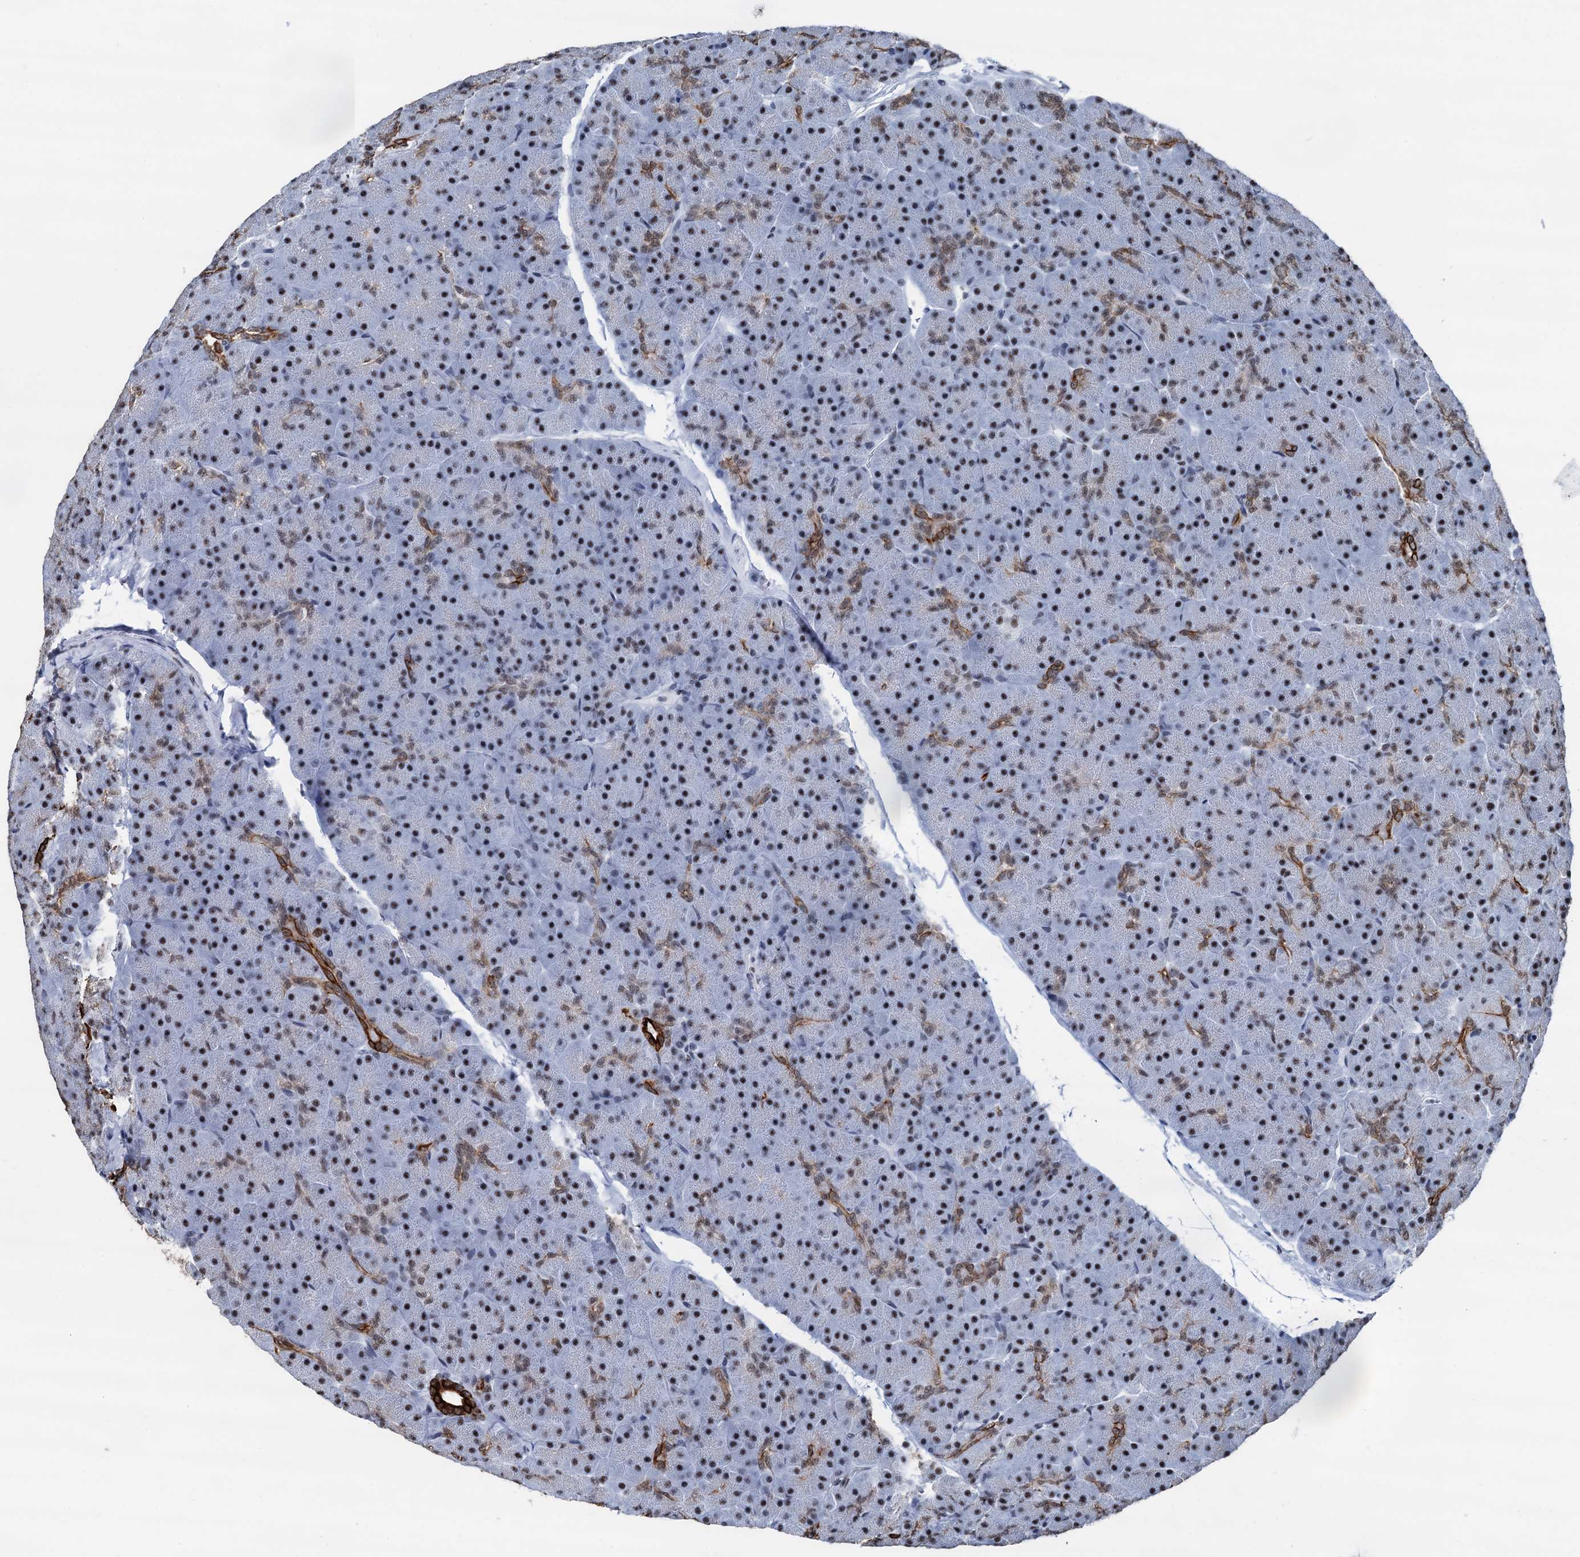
{"staining": {"intensity": "strong", "quantity": "25%-75%", "location": "cytoplasmic/membranous,nuclear"}, "tissue": "pancreas", "cell_type": "Exocrine glandular cells", "image_type": "normal", "snomed": [{"axis": "morphology", "description": "Normal tissue, NOS"}, {"axis": "topography", "description": "Pancreas"}], "caption": "Immunohistochemistry (DAB (3,3'-diaminobenzidine)) staining of unremarkable pancreas displays strong cytoplasmic/membranous,nuclear protein positivity in approximately 25%-75% of exocrine glandular cells.", "gene": "DDX23", "patient": {"sex": "male", "age": 36}}